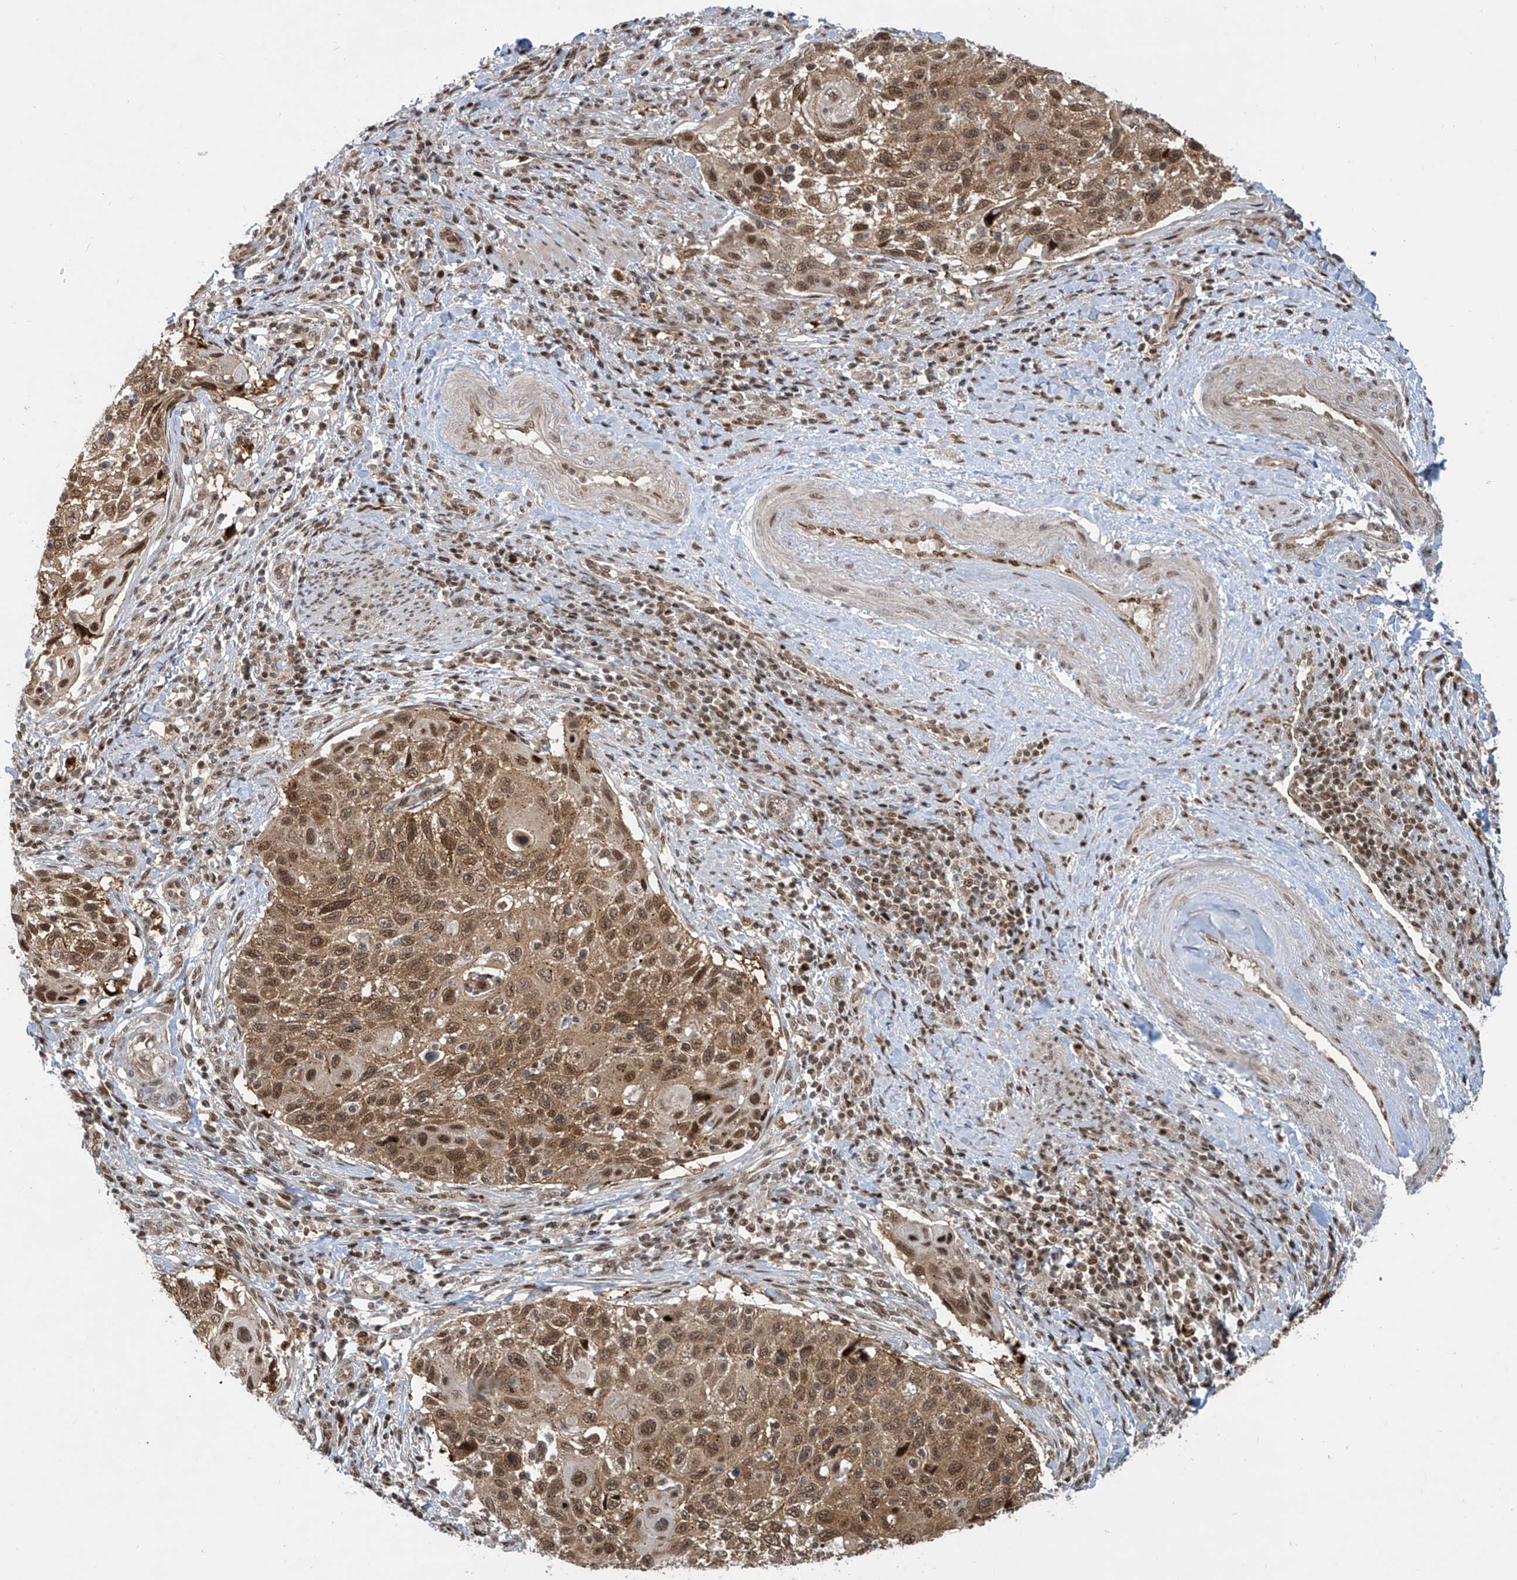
{"staining": {"intensity": "moderate", "quantity": ">75%", "location": "cytoplasmic/membranous,nuclear"}, "tissue": "cervical cancer", "cell_type": "Tumor cells", "image_type": "cancer", "snomed": [{"axis": "morphology", "description": "Squamous cell carcinoma, NOS"}, {"axis": "topography", "description": "Cervix"}], "caption": "Immunohistochemistry (IHC) image of cervical squamous cell carcinoma stained for a protein (brown), which reveals medium levels of moderate cytoplasmic/membranous and nuclear staining in about >75% of tumor cells.", "gene": "LAGE3", "patient": {"sex": "female", "age": 70}}